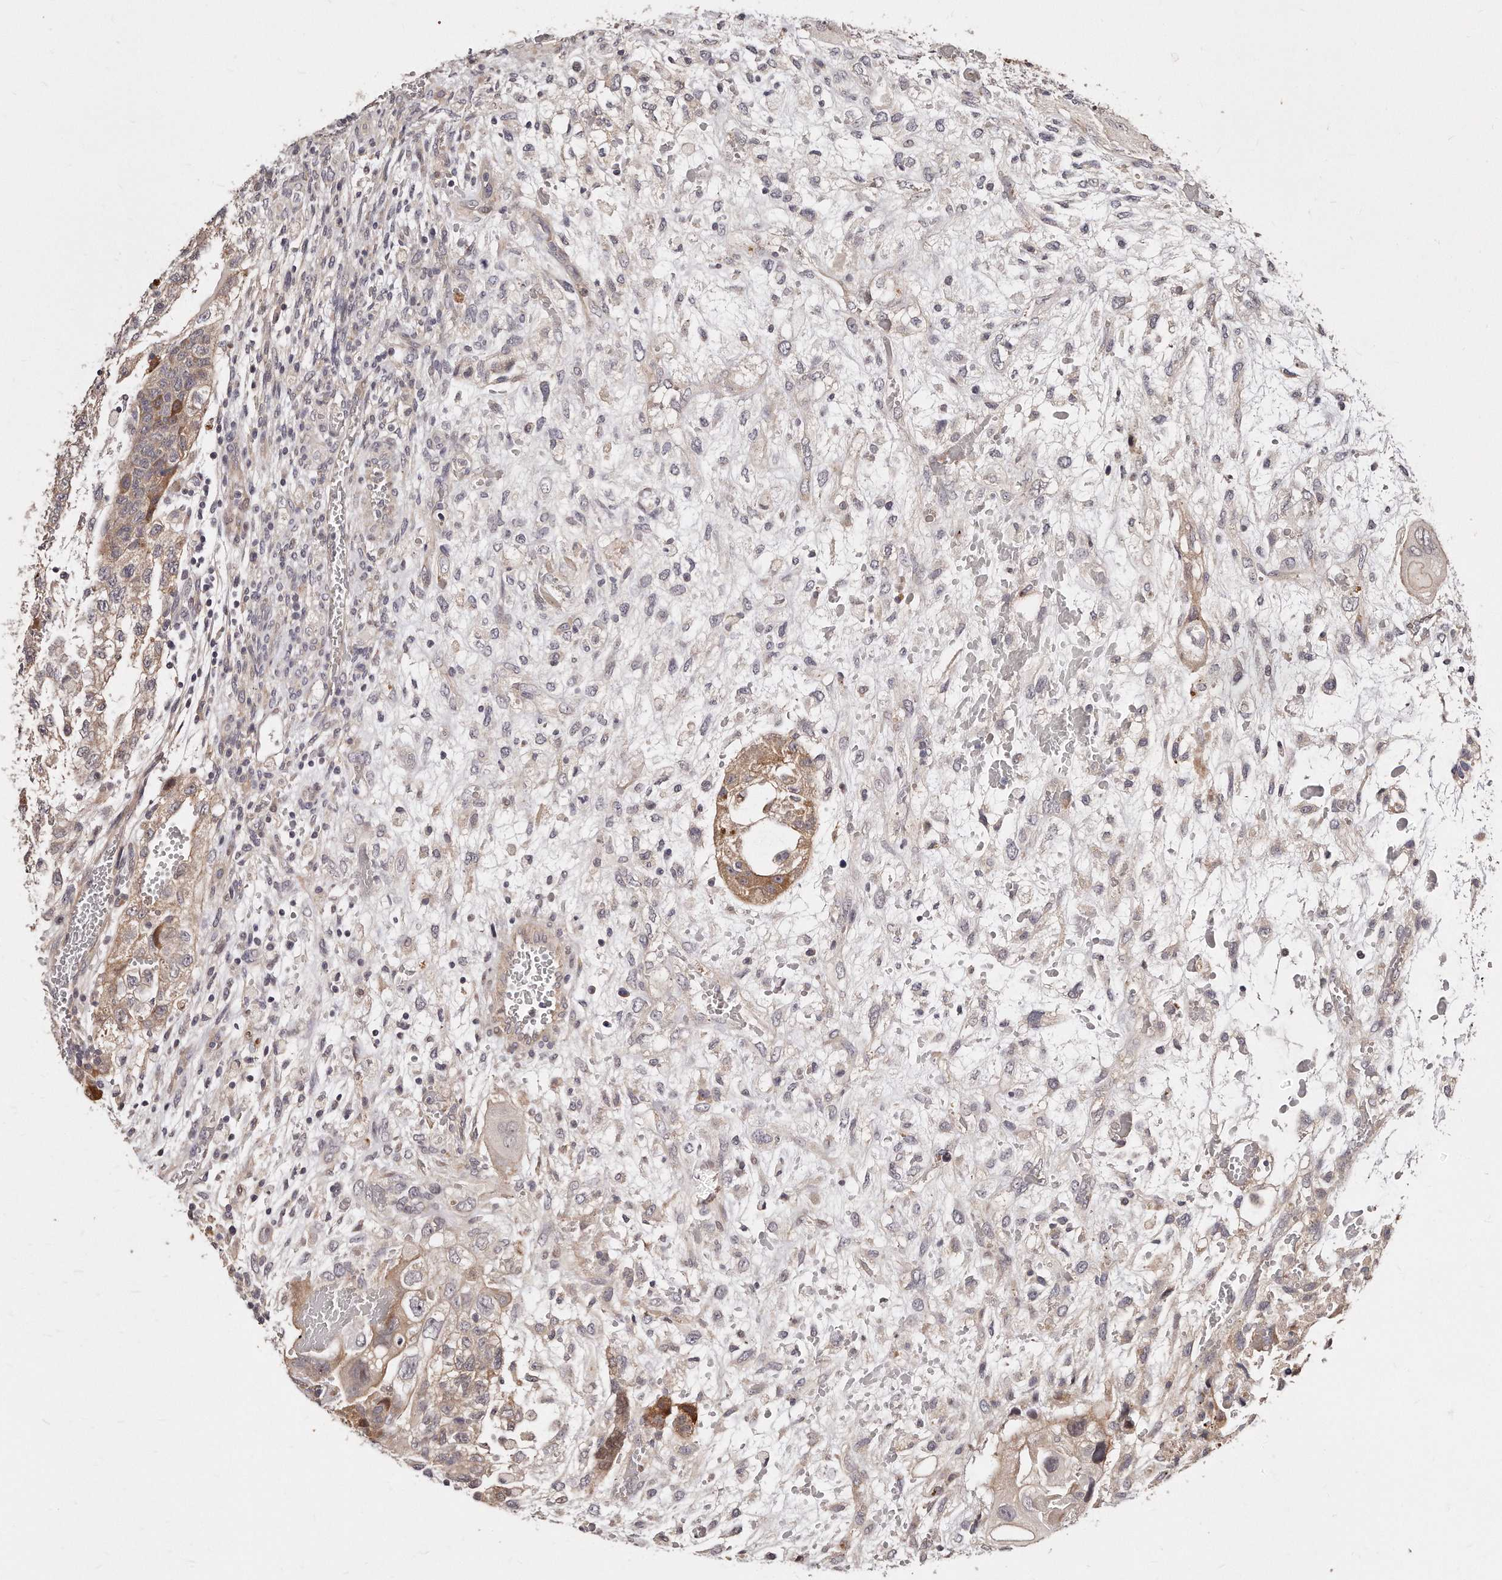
{"staining": {"intensity": "weak", "quantity": "25%-75%", "location": "cytoplasmic/membranous"}, "tissue": "testis cancer", "cell_type": "Tumor cells", "image_type": "cancer", "snomed": [{"axis": "morphology", "description": "Carcinoma, Embryonal, NOS"}, {"axis": "topography", "description": "Testis"}], "caption": "A photomicrograph showing weak cytoplasmic/membranous positivity in about 25%-75% of tumor cells in testis cancer (embryonal carcinoma), as visualized by brown immunohistochemical staining.", "gene": "CASZ1", "patient": {"sex": "male", "age": 36}}